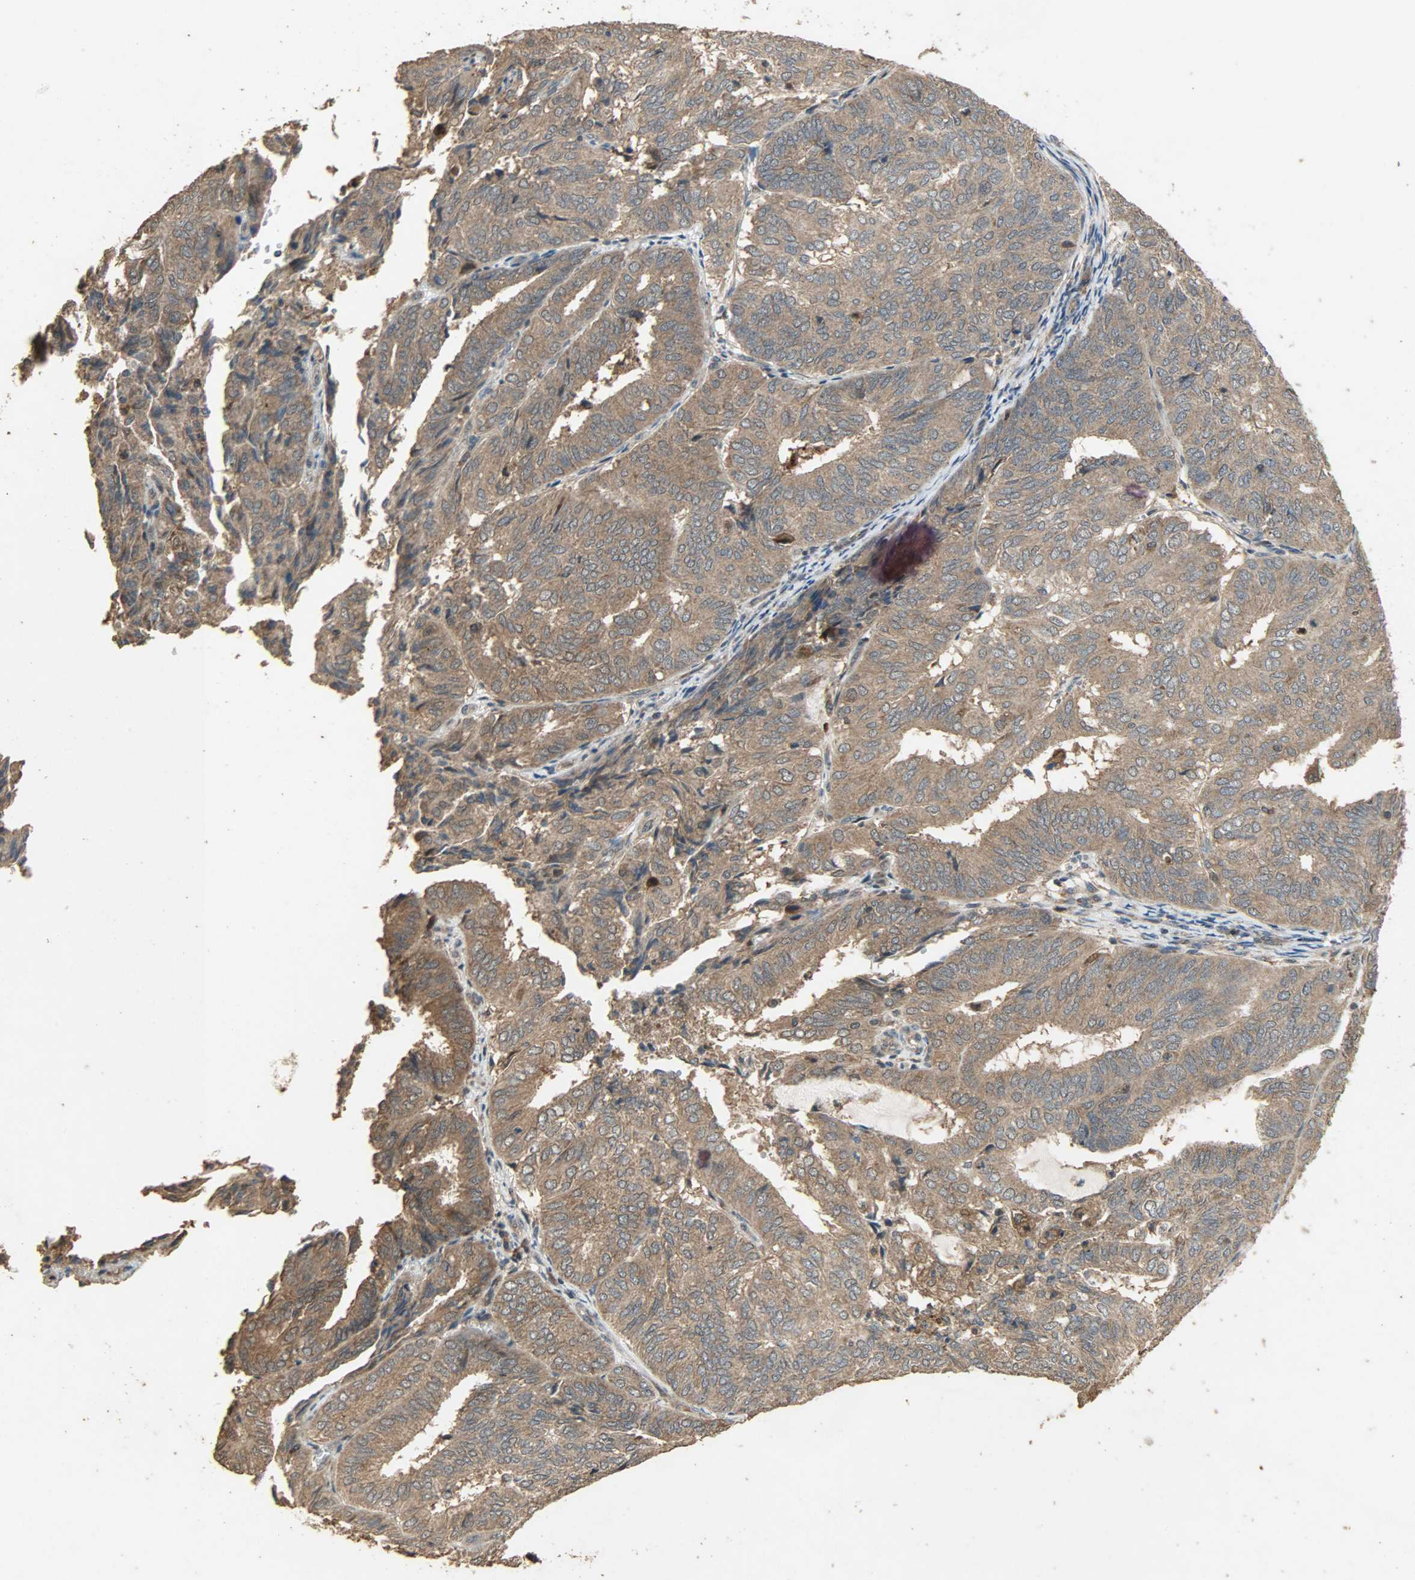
{"staining": {"intensity": "moderate", "quantity": ">75%", "location": "cytoplasmic/membranous"}, "tissue": "endometrial cancer", "cell_type": "Tumor cells", "image_type": "cancer", "snomed": [{"axis": "morphology", "description": "Adenocarcinoma, NOS"}, {"axis": "topography", "description": "Uterus"}], "caption": "Protein staining shows moderate cytoplasmic/membranous positivity in approximately >75% of tumor cells in endometrial cancer (adenocarcinoma).", "gene": "CDKN2C", "patient": {"sex": "female", "age": 60}}